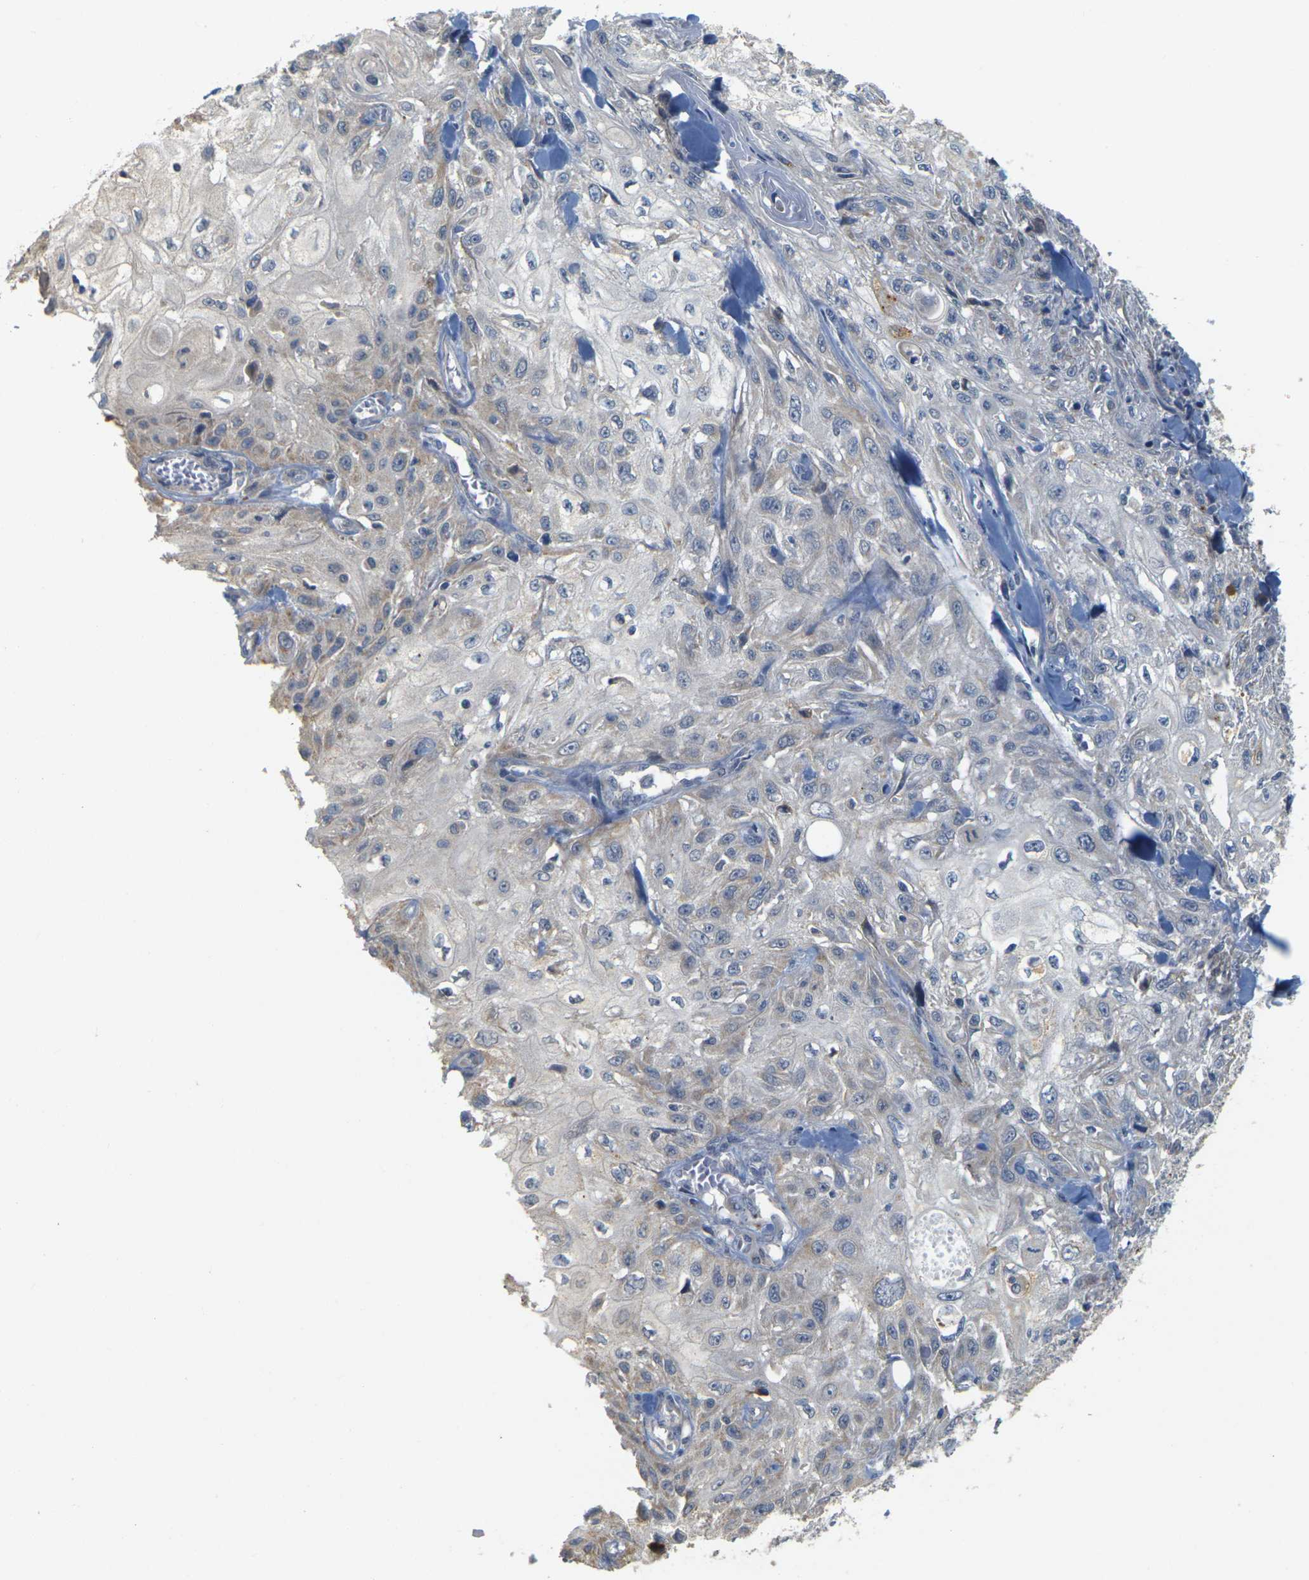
{"staining": {"intensity": "weak", "quantity": "<25%", "location": "cytoplasmic/membranous"}, "tissue": "skin cancer", "cell_type": "Tumor cells", "image_type": "cancer", "snomed": [{"axis": "morphology", "description": "Squamous cell carcinoma, NOS"}, {"axis": "morphology", "description": "Squamous cell carcinoma, metastatic, NOS"}, {"axis": "topography", "description": "Skin"}, {"axis": "topography", "description": "Lymph node"}], "caption": "This histopathology image is of squamous cell carcinoma (skin) stained with immunohistochemistry to label a protein in brown with the nuclei are counter-stained blue. There is no staining in tumor cells.", "gene": "GDAP1", "patient": {"sex": "male", "age": 75}}